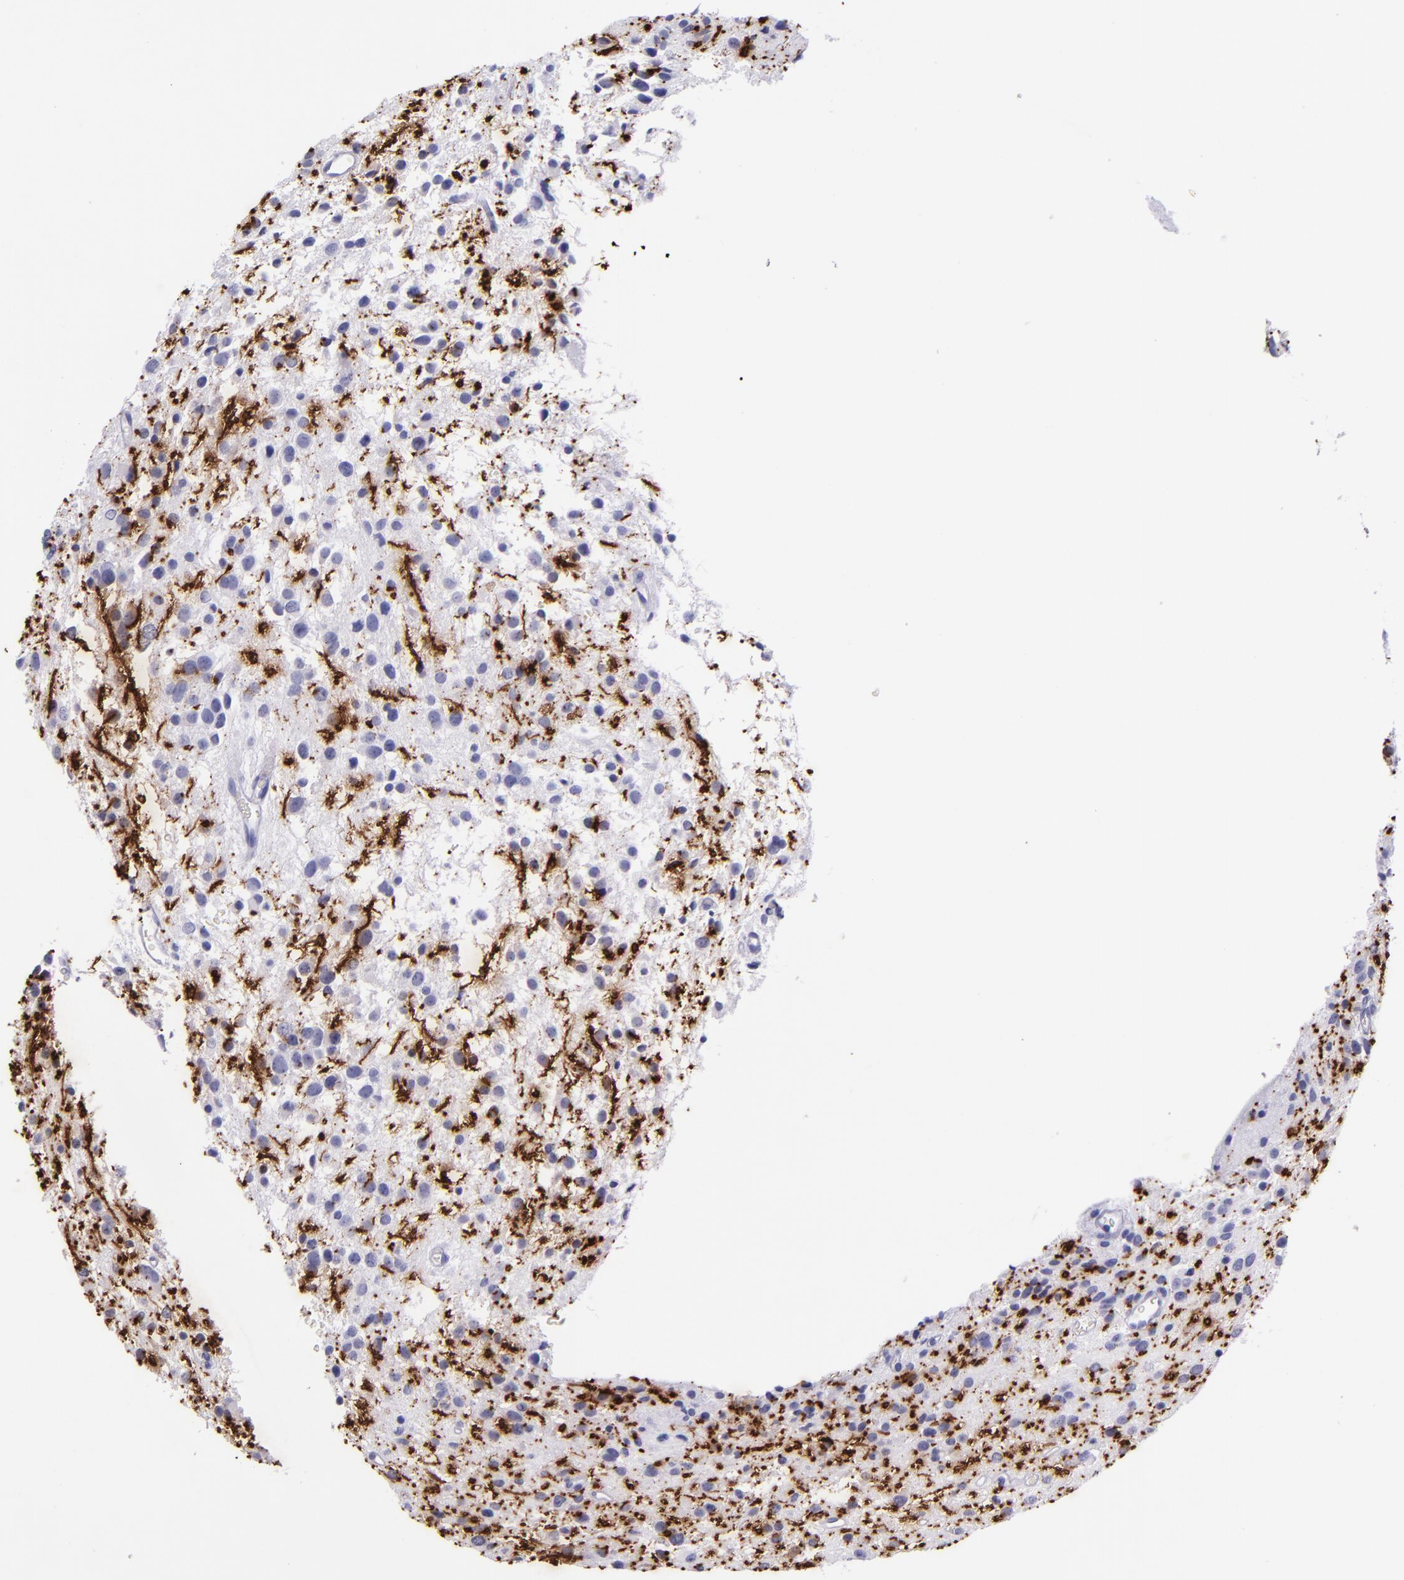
{"staining": {"intensity": "negative", "quantity": "none", "location": "none"}, "tissue": "glioma", "cell_type": "Tumor cells", "image_type": "cancer", "snomed": [{"axis": "morphology", "description": "Glioma, malignant, Low grade"}, {"axis": "topography", "description": "Brain"}], "caption": "Glioma was stained to show a protein in brown. There is no significant expression in tumor cells. The staining was performed using DAB (3,3'-diaminobenzidine) to visualize the protein expression in brown, while the nuclei were stained in blue with hematoxylin (Magnification: 20x).", "gene": "MBP", "patient": {"sex": "female", "age": 36}}